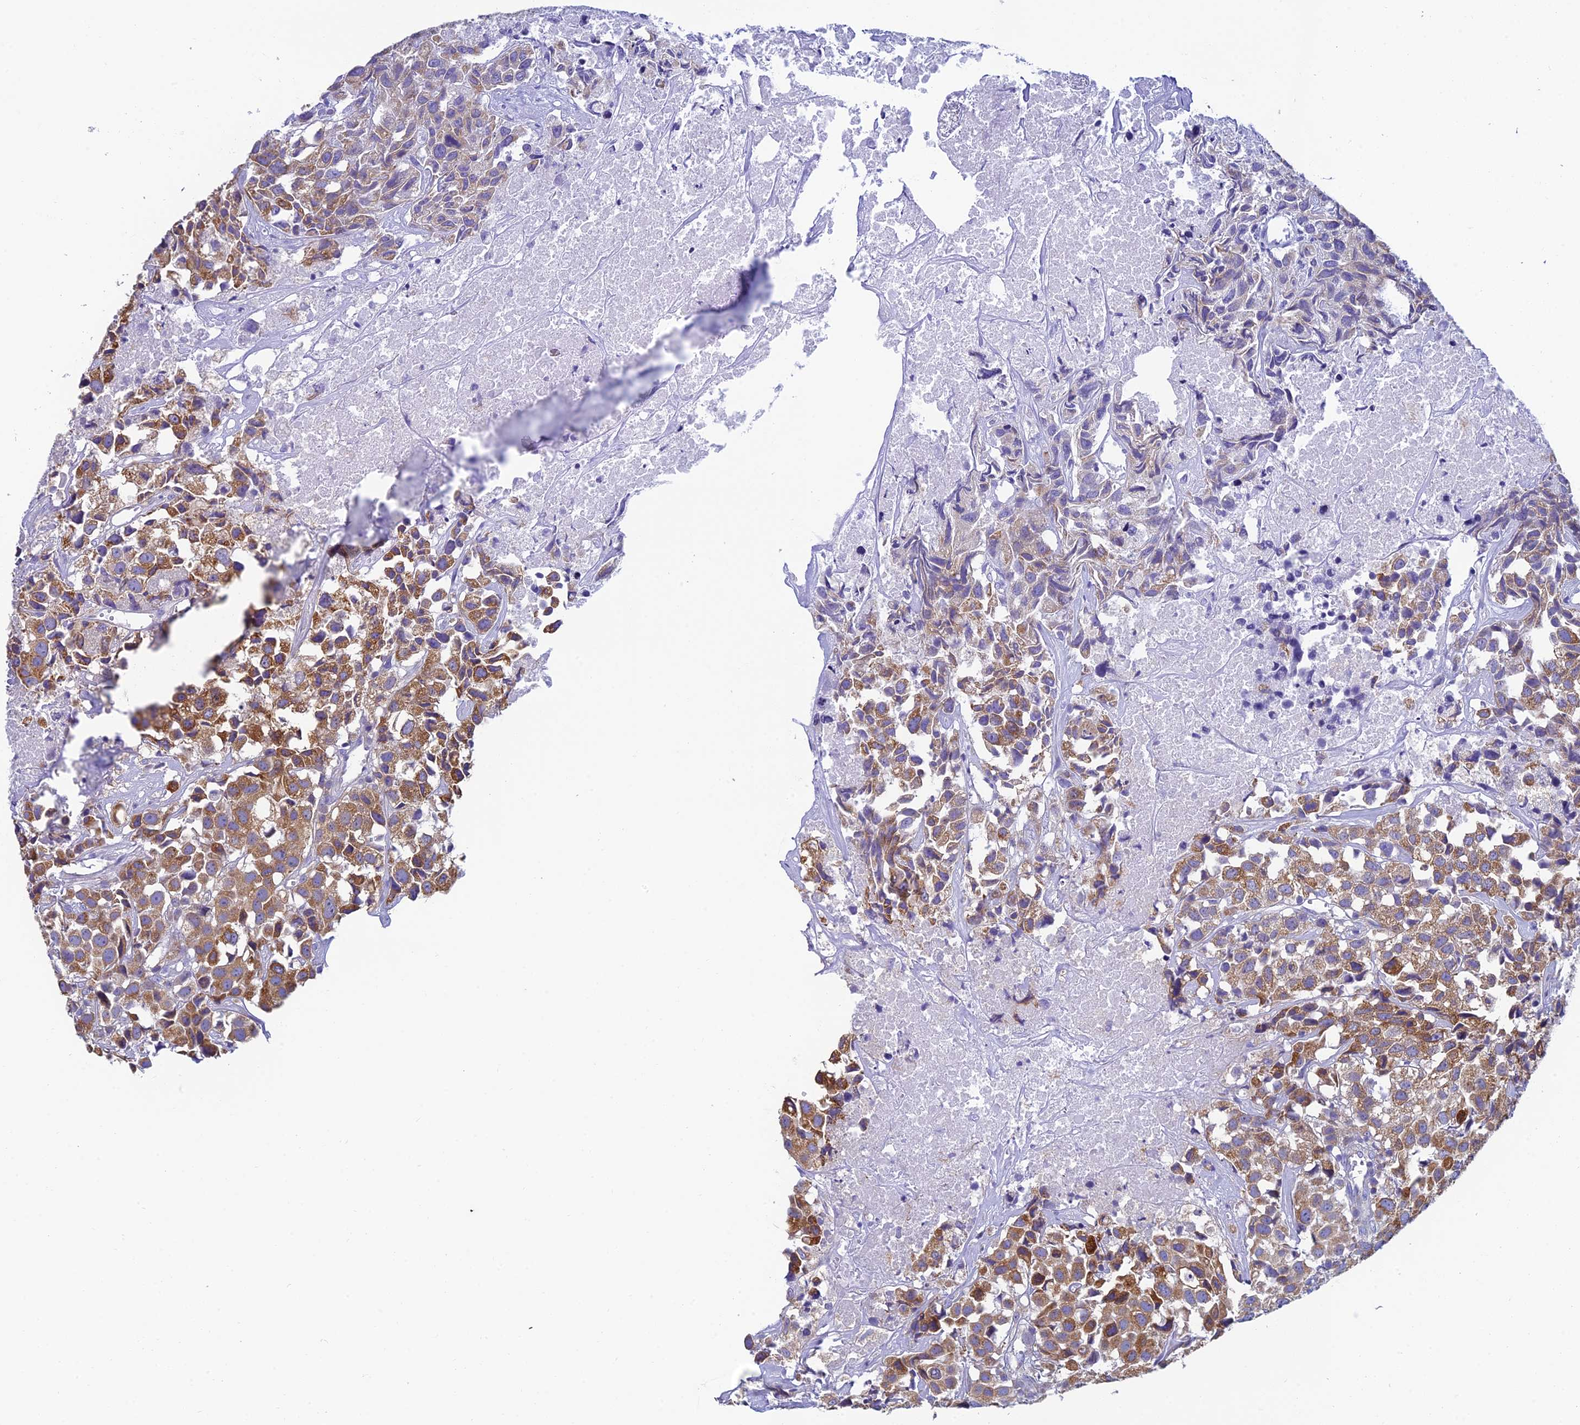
{"staining": {"intensity": "moderate", "quantity": ">75%", "location": "cytoplasmic/membranous"}, "tissue": "urothelial cancer", "cell_type": "Tumor cells", "image_type": "cancer", "snomed": [{"axis": "morphology", "description": "Urothelial carcinoma, High grade"}, {"axis": "topography", "description": "Urinary bladder"}], "caption": "A micrograph of high-grade urothelial carcinoma stained for a protein reveals moderate cytoplasmic/membranous brown staining in tumor cells.", "gene": "REEP4", "patient": {"sex": "female", "age": 75}}